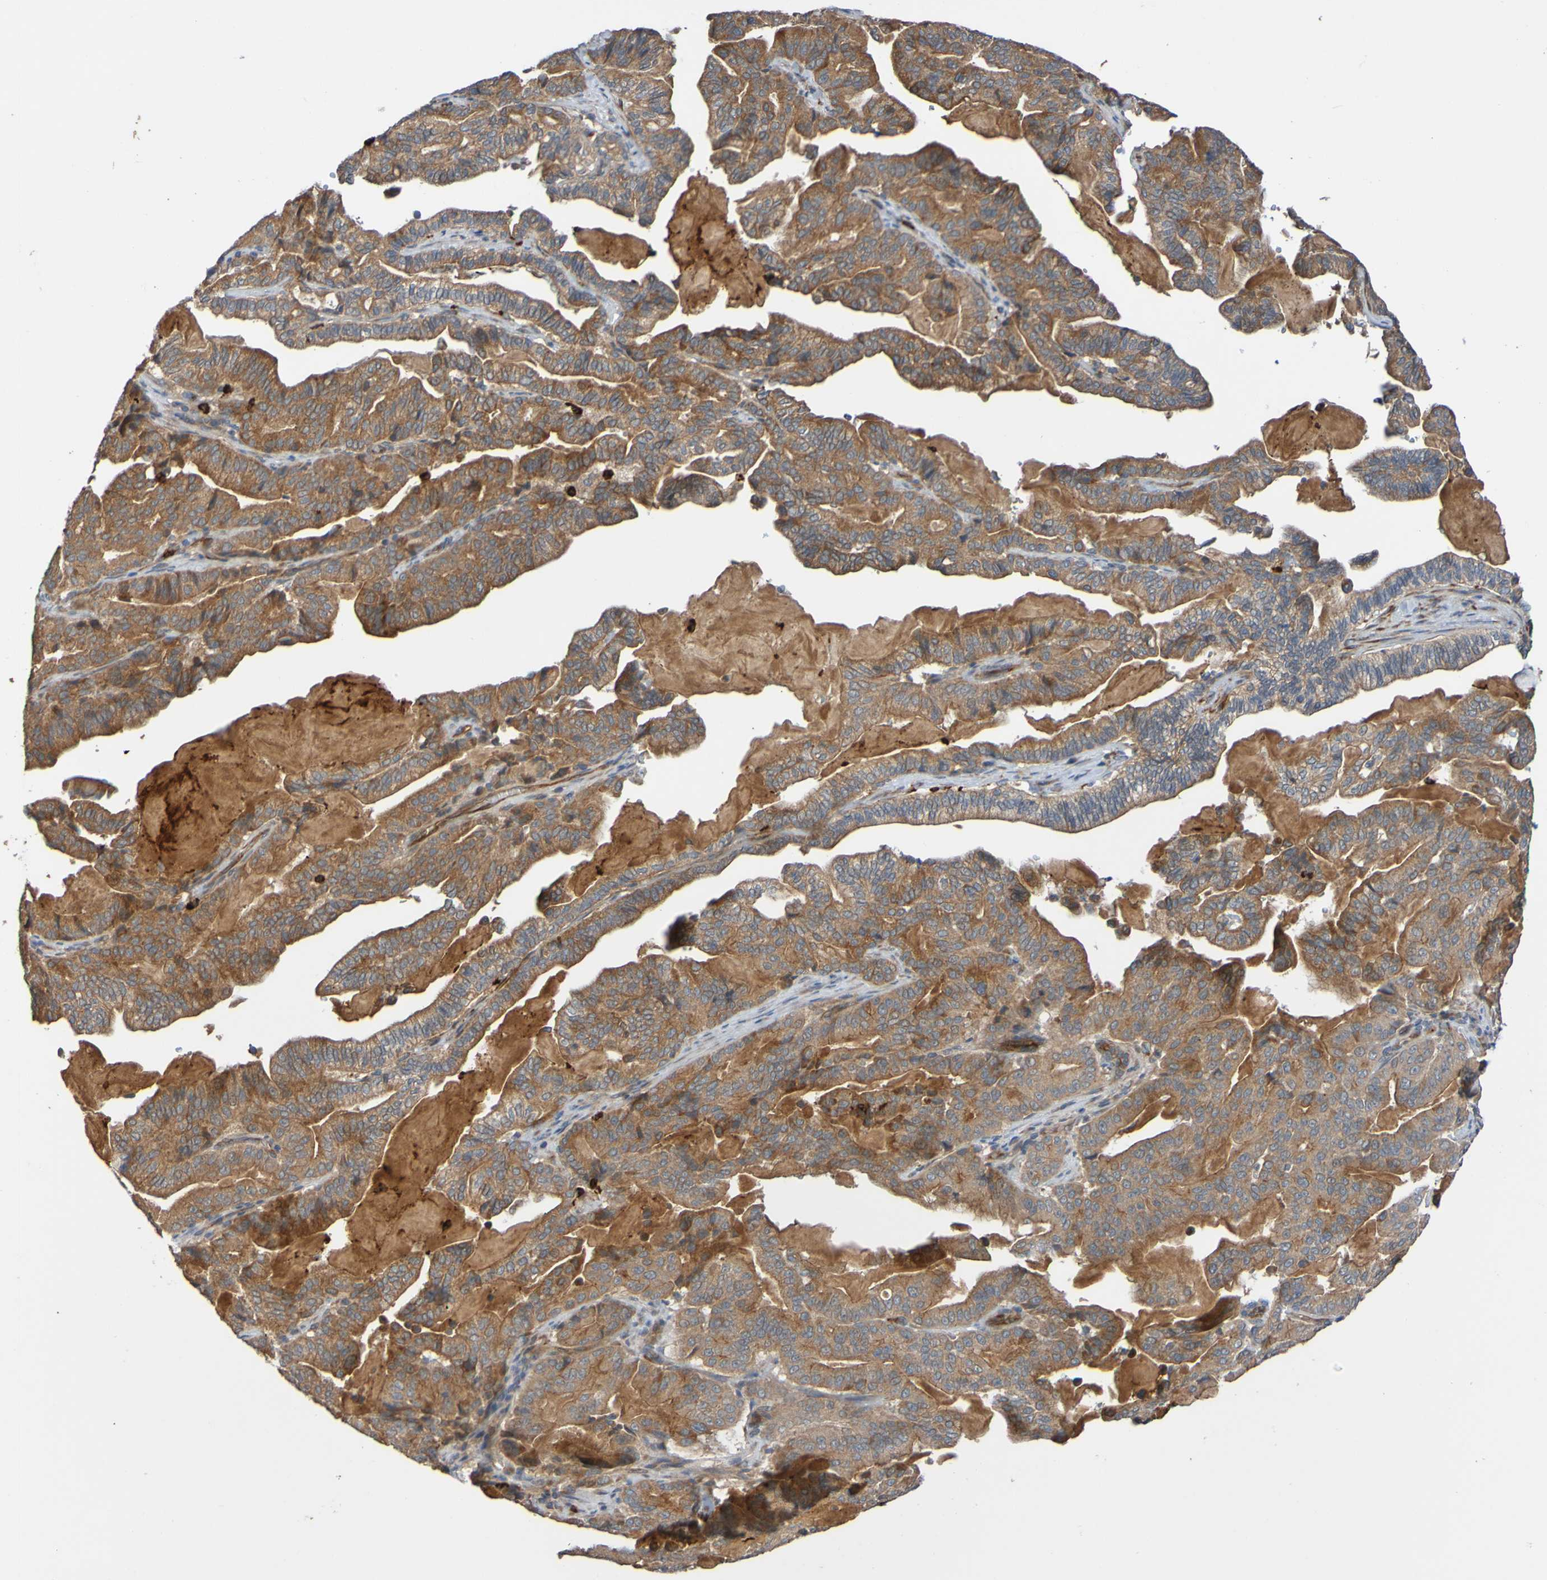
{"staining": {"intensity": "moderate", "quantity": ">75%", "location": "cytoplasmic/membranous"}, "tissue": "pancreatic cancer", "cell_type": "Tumor cells", "image_type": "cancer", "snomed": [{"axis": "morphology", "description": "Adenocarcinoma, NOS"}, {"axis": "topography", "description": "Pancreas"}], "caption": "Adenocarcinoma (pancreatic) stained with DAB (3,3'-diaminobenzidine) immunohistochemistry displays medium levels of moderate cytoplasmic/membranous expression in about >75% of tumor cells.", "gene": "ST8SIA6", "patient": {"sex": "male", "age": 63}}